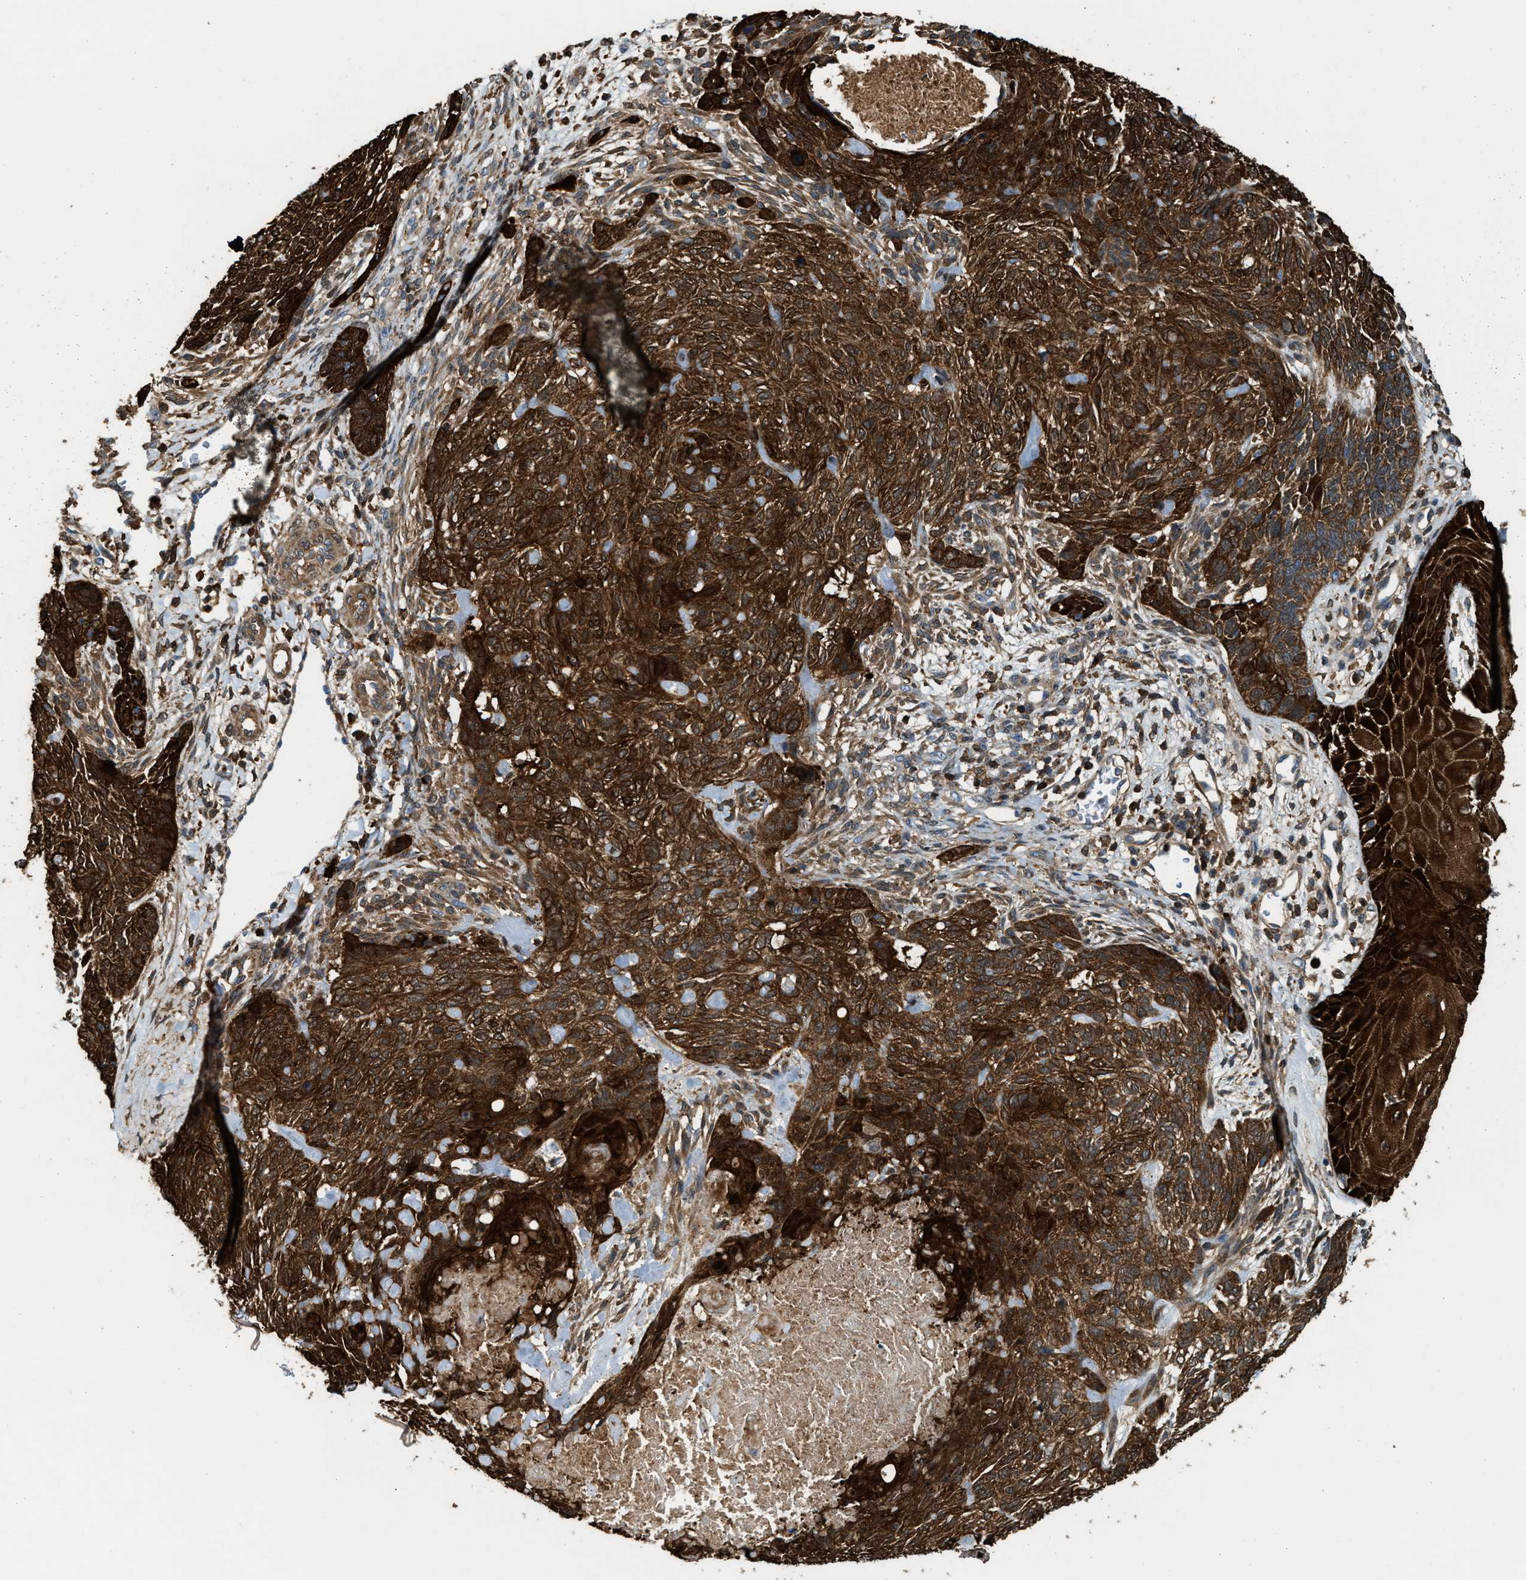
{"staining": {"intensity": "strong", "quantity": ">75%", "location": "cytoplasmic/membranous"}, "tissue": "skin cancer", "cell_type": "Tumor cells", "image_type": "cancer", "snomed": [{"axis": "morphology", "description": "Basal cell carcinoma"}, {"axis": "topography", "description": "Skin"}], "caption": "Tumor cells display high levels of strong cytoplasmic/membranous staining in about >75% of cells in human basal cell carcinoma (skin).", "gene": "SERPINB5", "patient": {"sex": "male", "age": 55}}